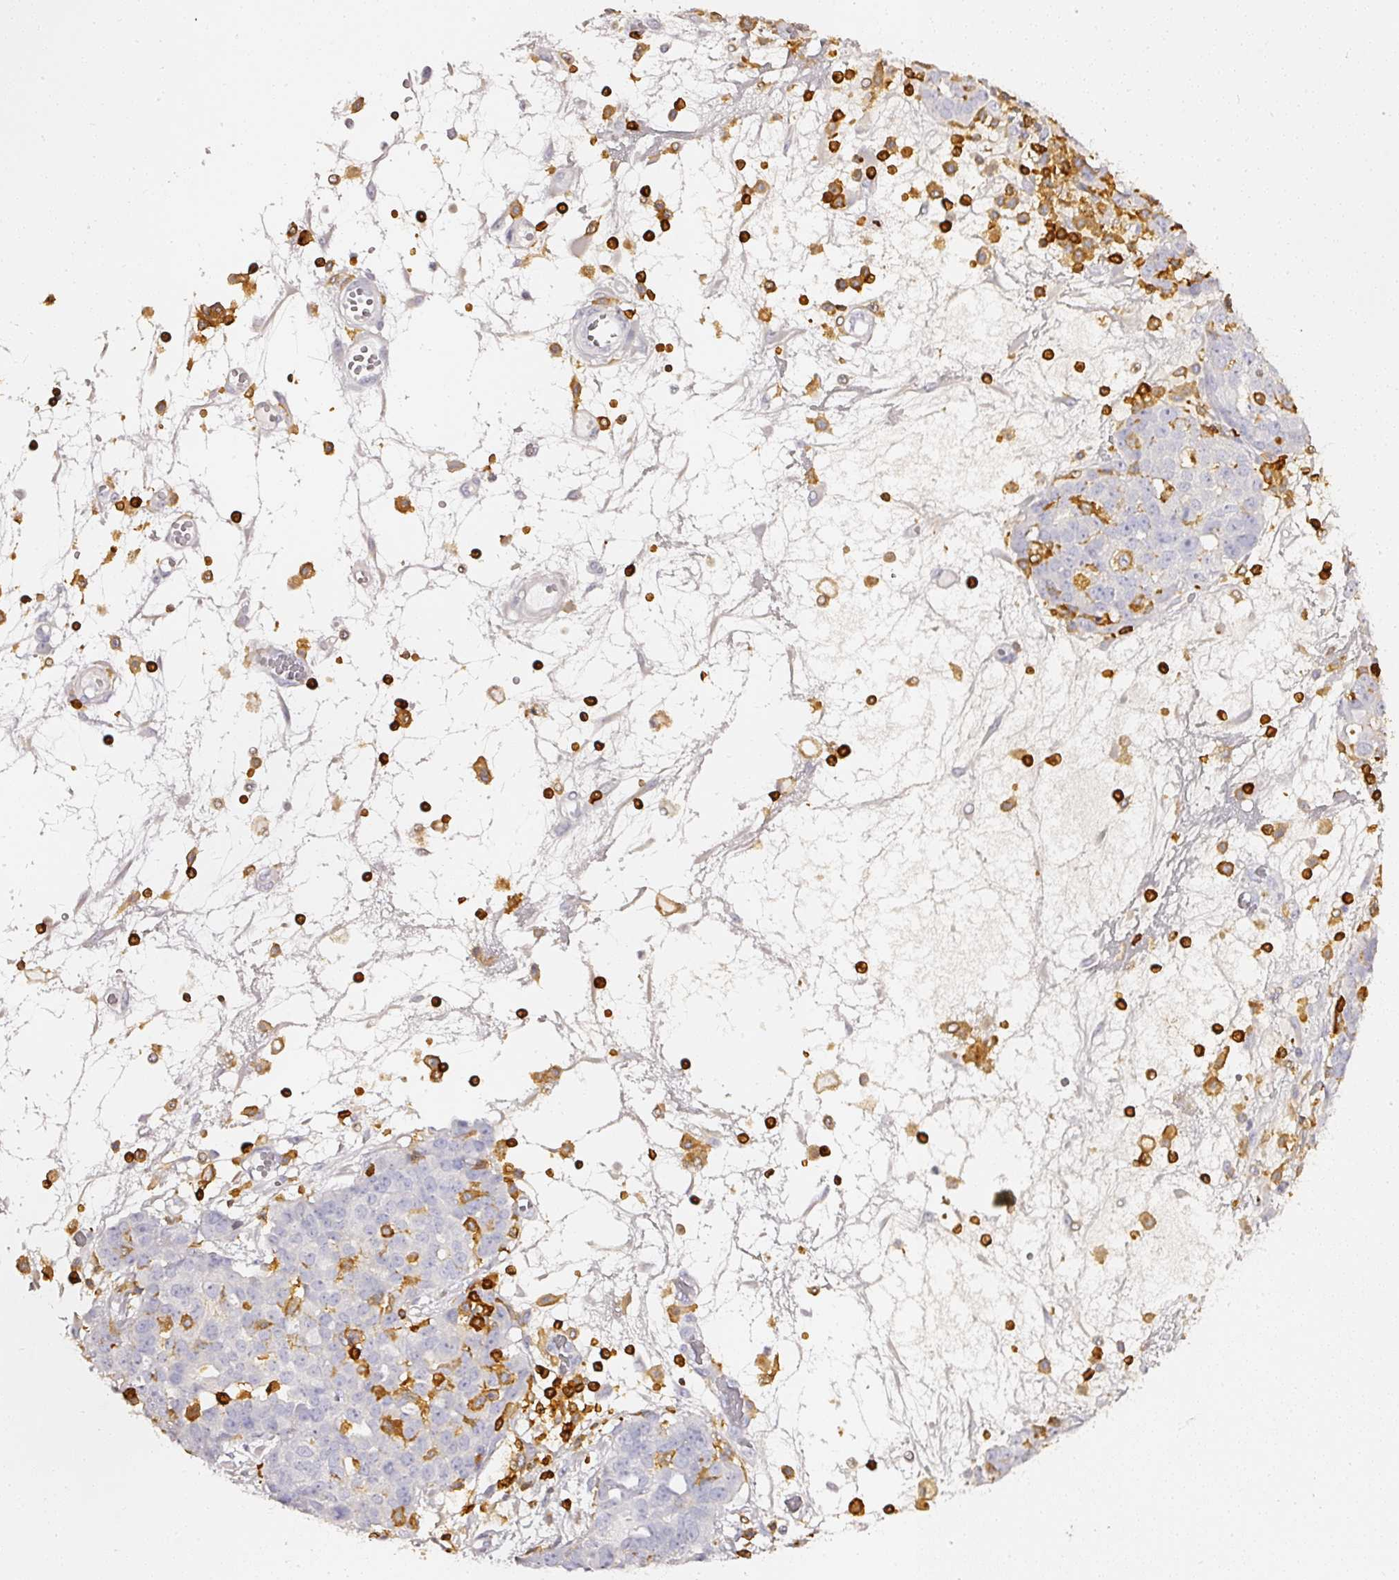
{"staining": {"intensity": "negative", "quantity": "none", "location": "none"}, "tissue": "ovarian cancer", "cell_type": "Tumor cells", "image_type": "cancer", "snomed": [{"axis": "morphology", "description": "Cystadenocarcinoma, serous, NOS"}, {"axis": "topography", "description": "Soft tissue"}, {"axis": "topography", "description": "Ovary"}], "caption": "This is an immunohistochemistry (IHC) photomicrograph of human serous cystadenocarcinoma (ovarian). There is no staining in tumor cells.", "gene": "EVL", "patient": {"sex": "female", "age": 57}}